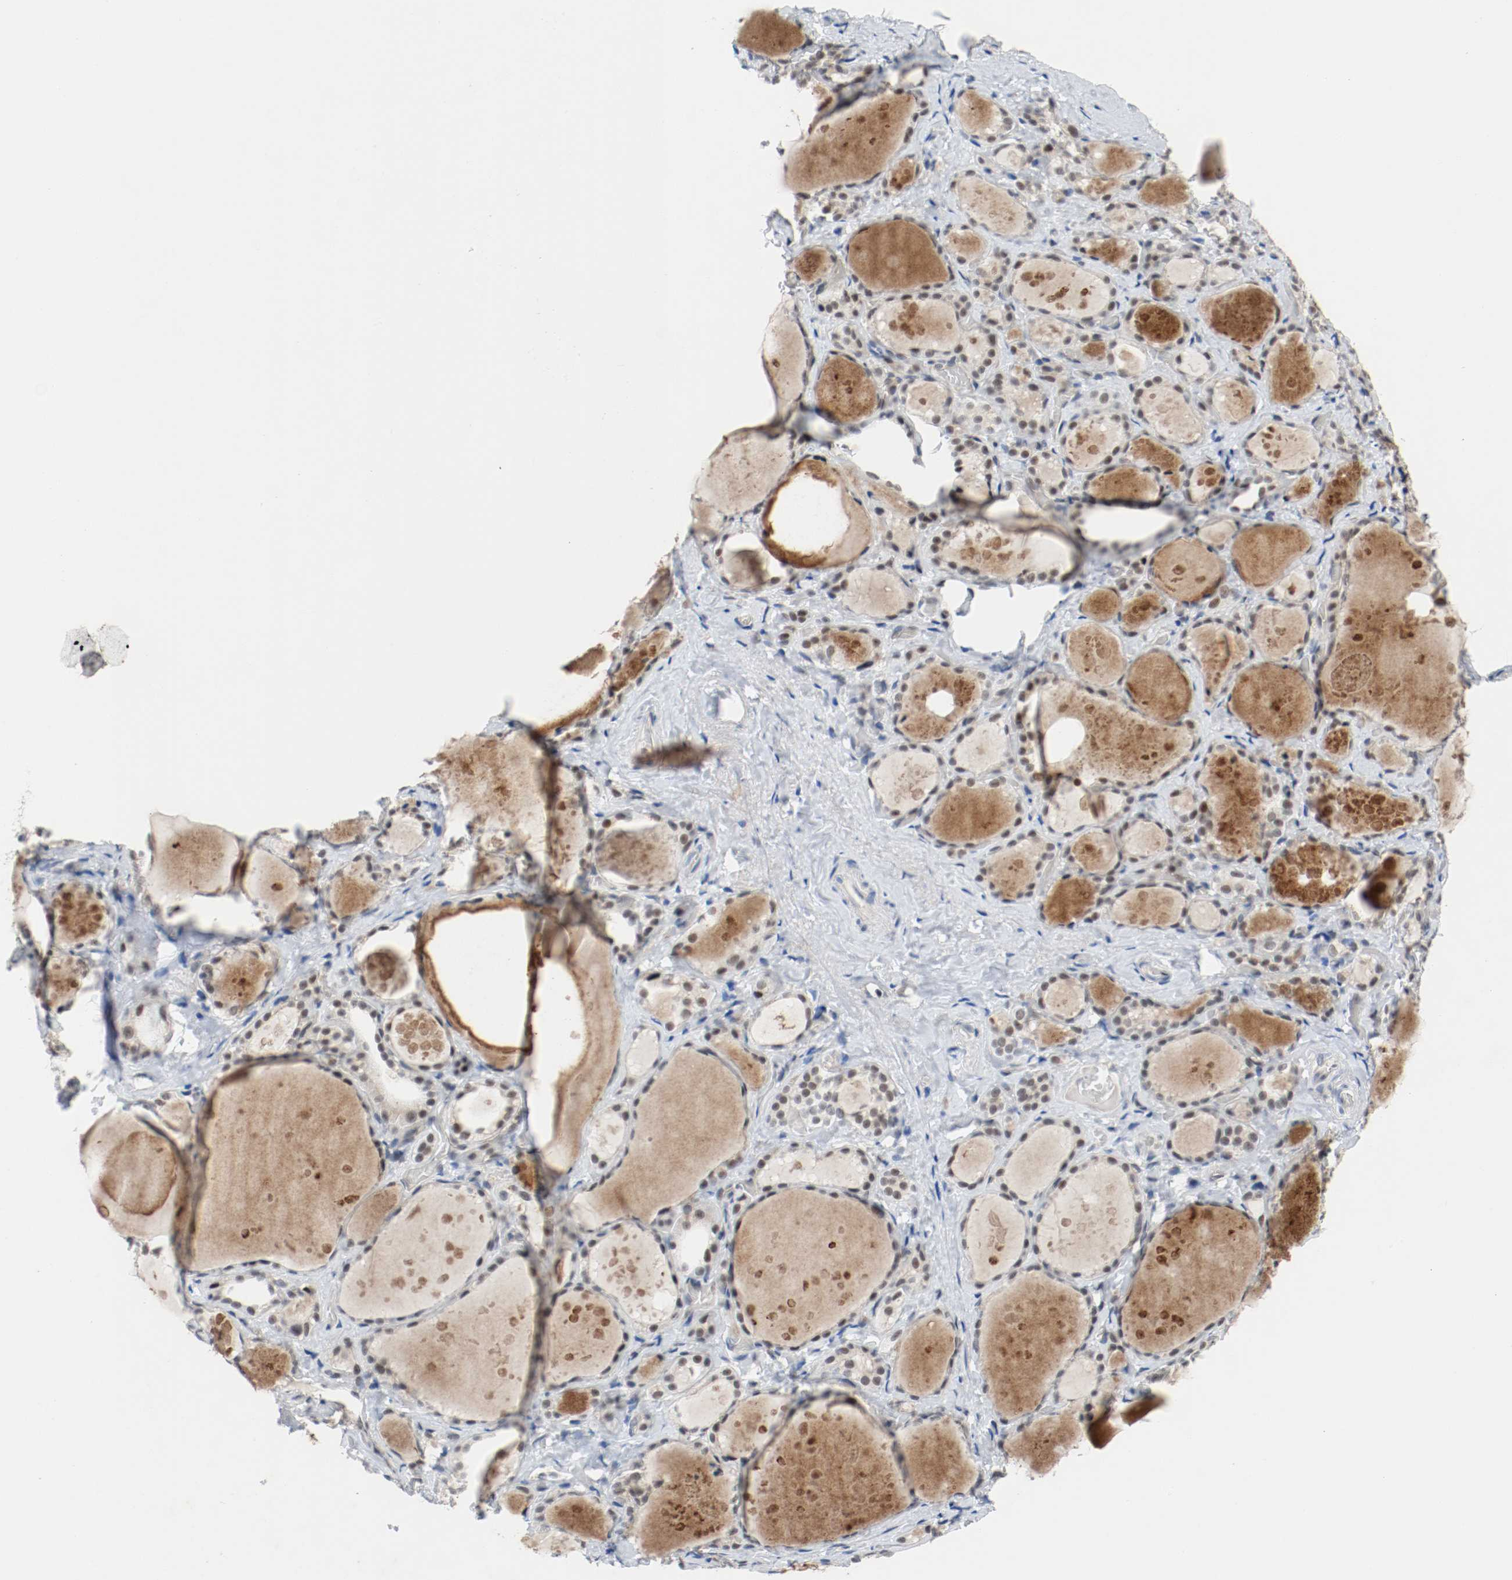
{"staining": {"intensity": "weak", "quantity": "<25%", "location": "nuclear"}, "tissue": "thyroid gland", "cell_type": "Glandular cells", "image_type": "normal", "snomed": [{"axis": "morphology", "description": "Normal tissue, NOS"}, {"axis": "topography", "description": "Thyroid gland"}], "caption": "Histopathology image shows no significant protein staining in glandular cells of benign thyroid gland.", "gene": "ASH1L", "patient": {"sex": "female", "age": 75}}